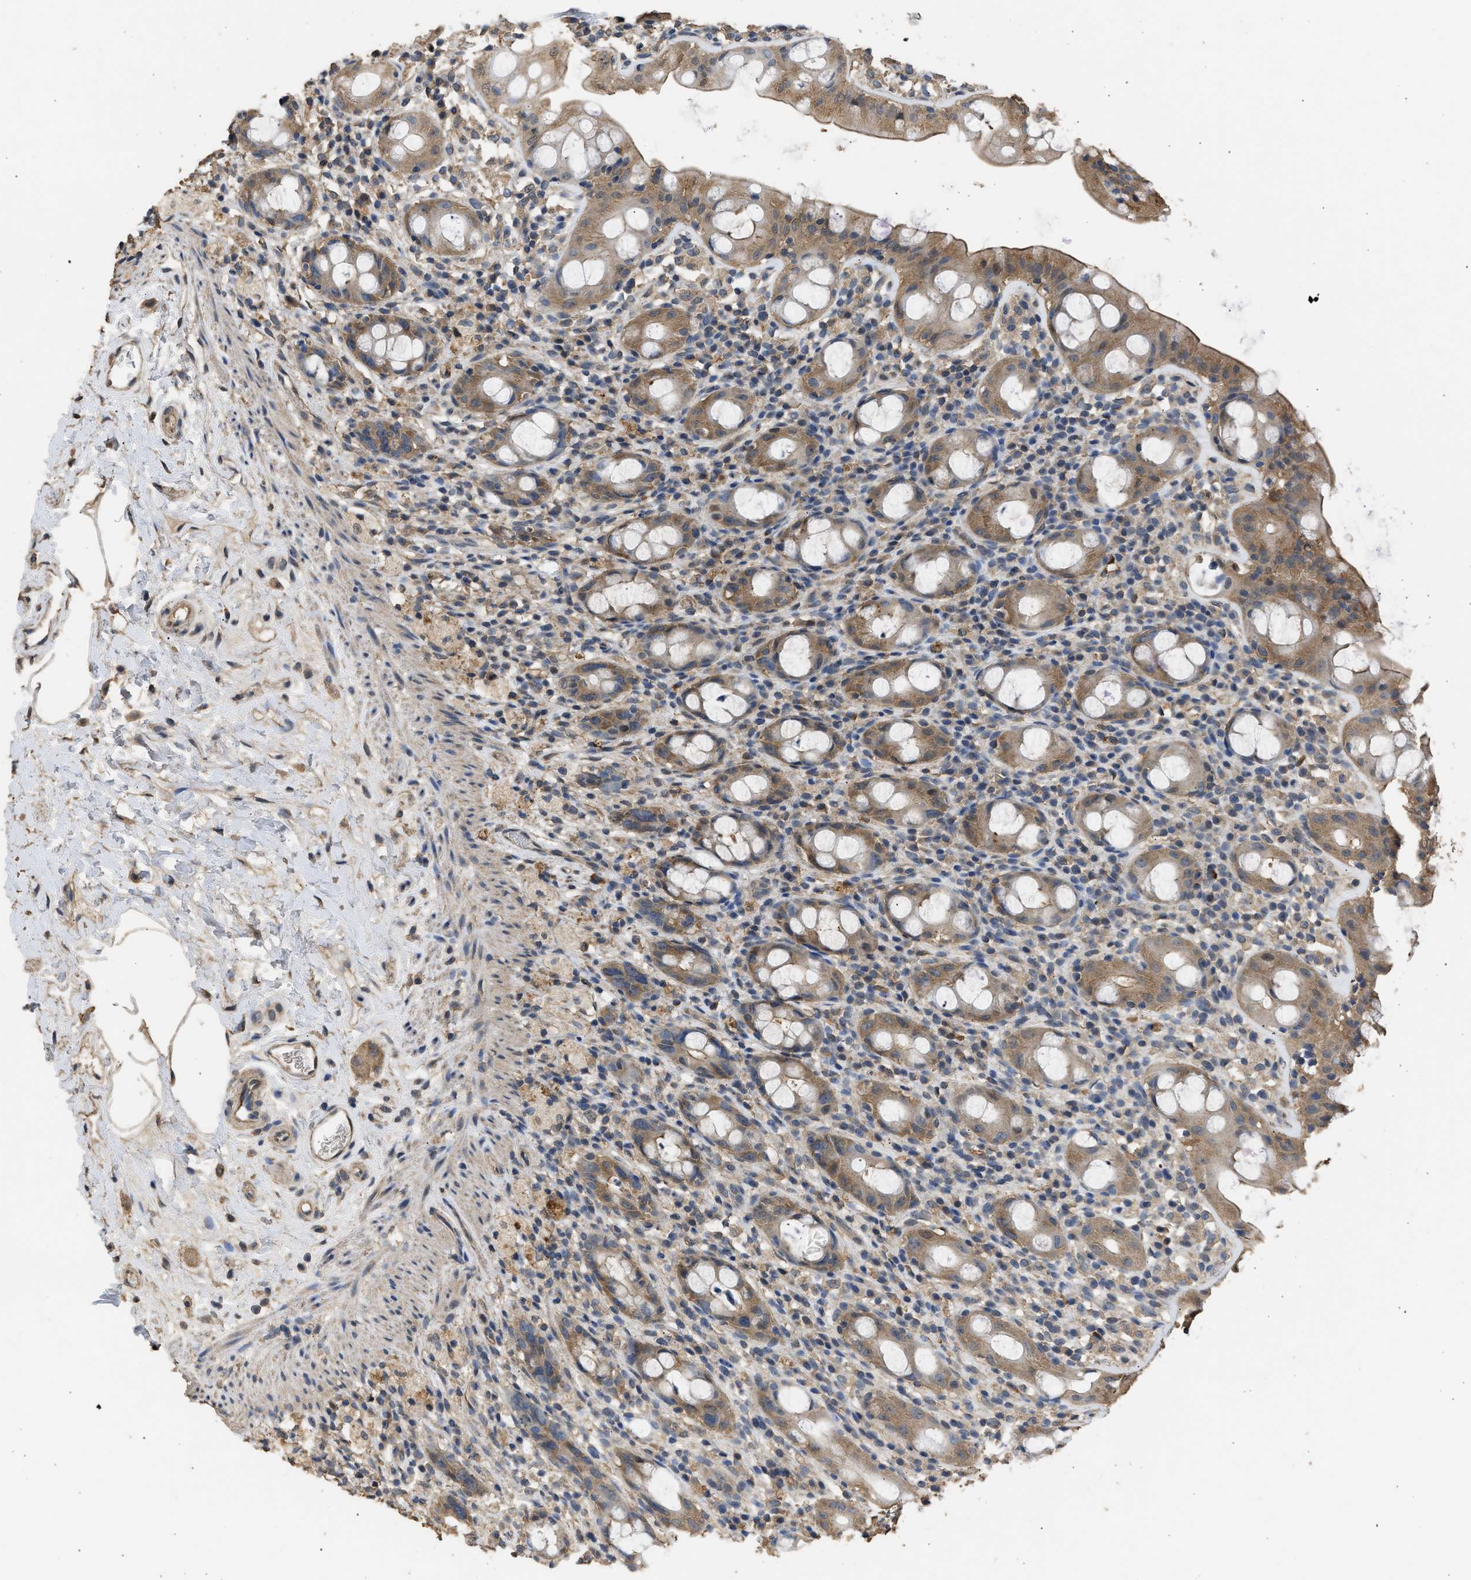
{"staining": {"intensity": "moderate", "quantity": ">75%", "location": "cytoplasmic/membranous"}, "tissue": "rectum", "cell_type": "Glandular cells", "image_type": "normal", "snomed": [{"axis": "morphology", "description": "Normal tissue, NOS"}, {"axis": "topography", "description": "Rectum"}], "caption": "Rectum stained with DAB immunohistochemistry (IHC) exhibits medium levels of moderate cytoplasmic/membranous staining in about >75% of glandular cells.", "gene": "SPINT2", "patient": {"sex": "male", "age": 44}}